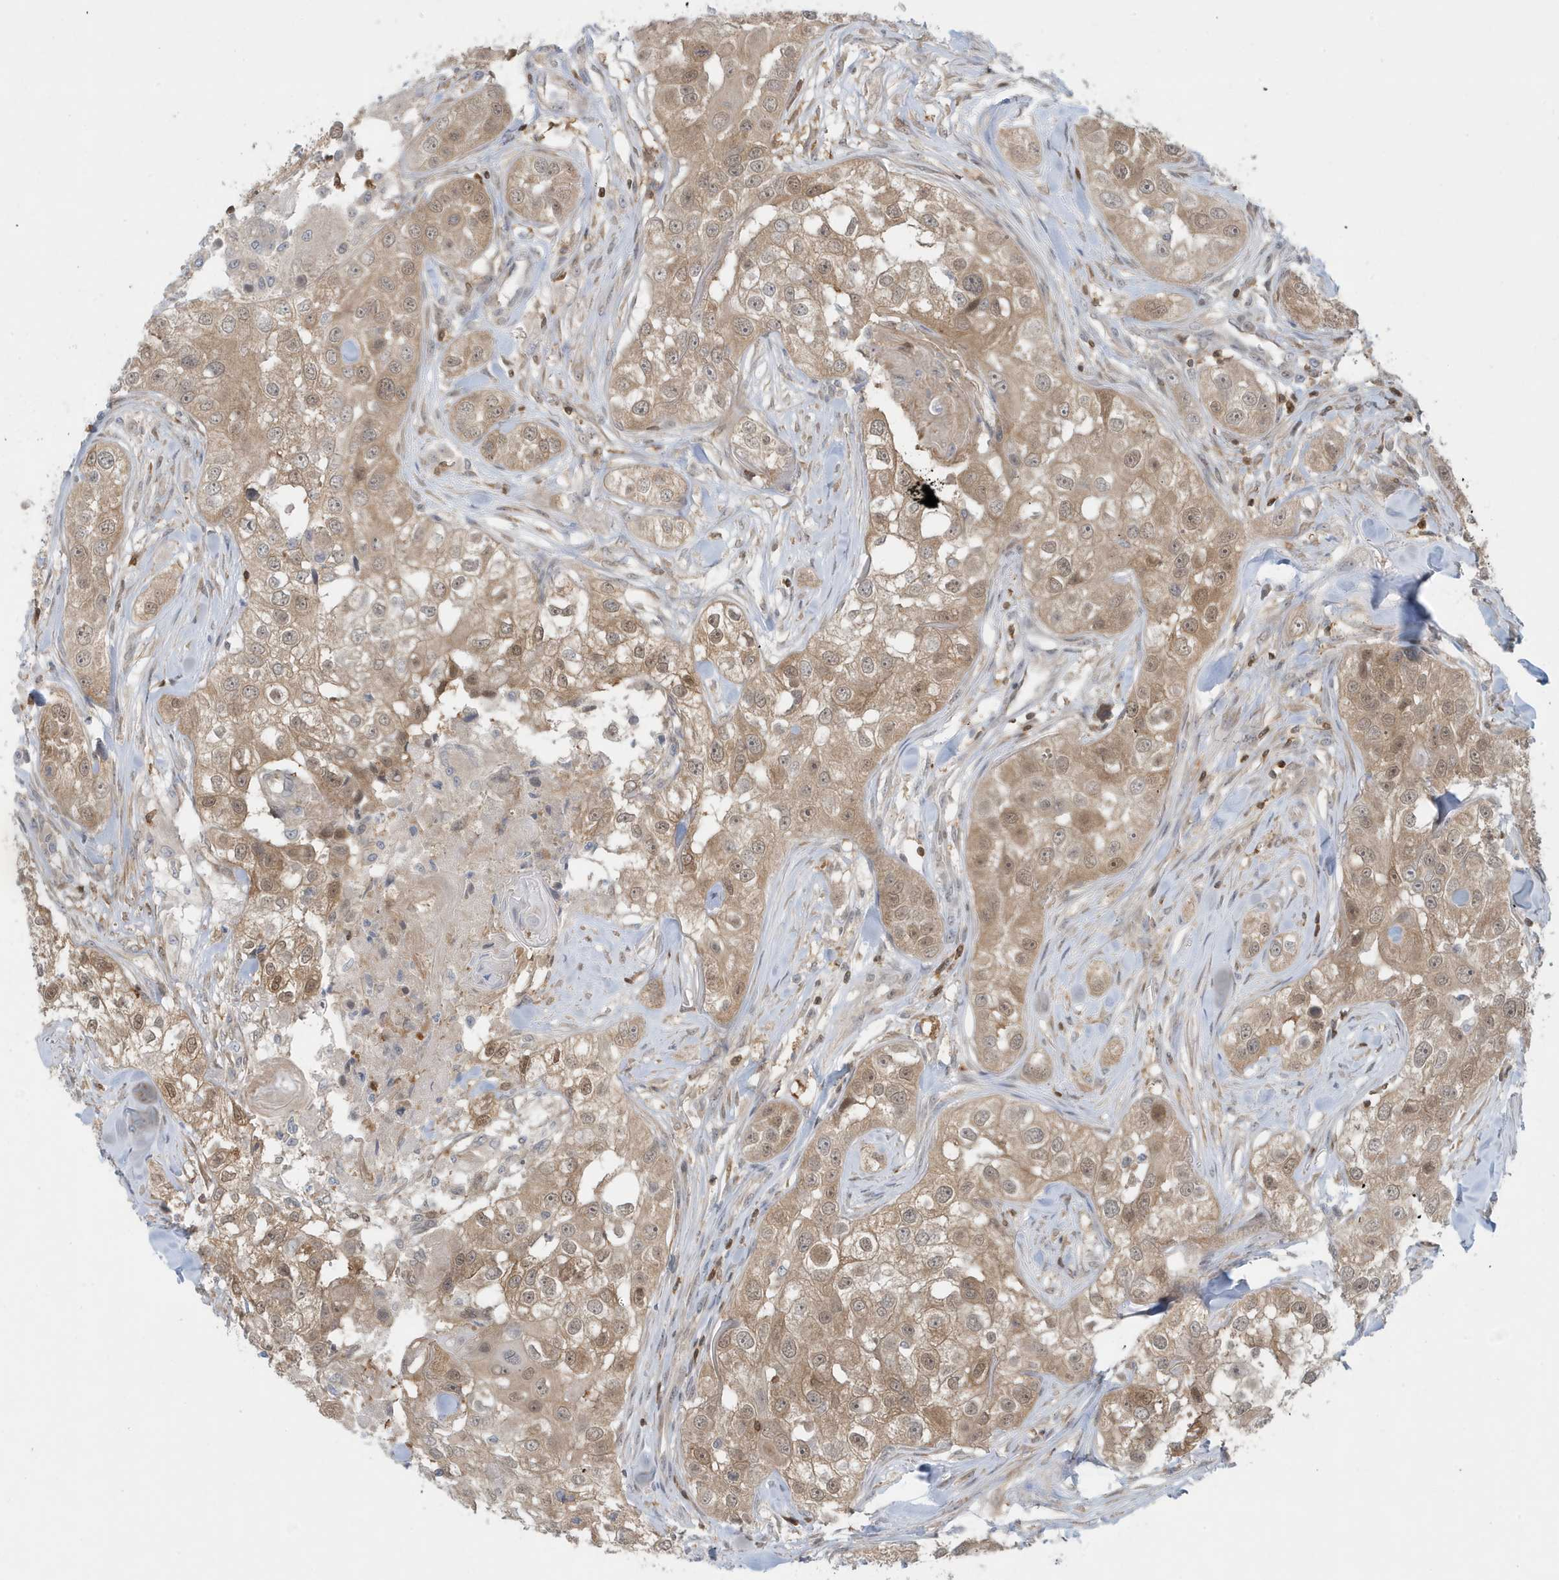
{"staining": {"intensity": "moderate", "quantity": ">75%", "location": "cytoplasmic/membranous,nuclear"}, "tissue": "head and neck cancer", "cell_type": "Tumor cells", "image_type": "cancer", "snomed": [{"axis": "morphology", "description": "Normal tissue, NOS"}, {"axis": "morphology", "description": "Squamous cell carcinoma, NOS"}, {"axis": "topography", "description": "Skeletal muscle"}, {"axis": "topography", "description": "Head-Neck"}], "caption": "This histopathology image reveals IHC staining of human head and neck cancer (squamous cell carcinoma), with medium moderate cytoplasmic/membranous and nuclear staining in about >75% of tumor cells.", "gene": "OGA", "patient": {"sex": "male", "age": 51}}